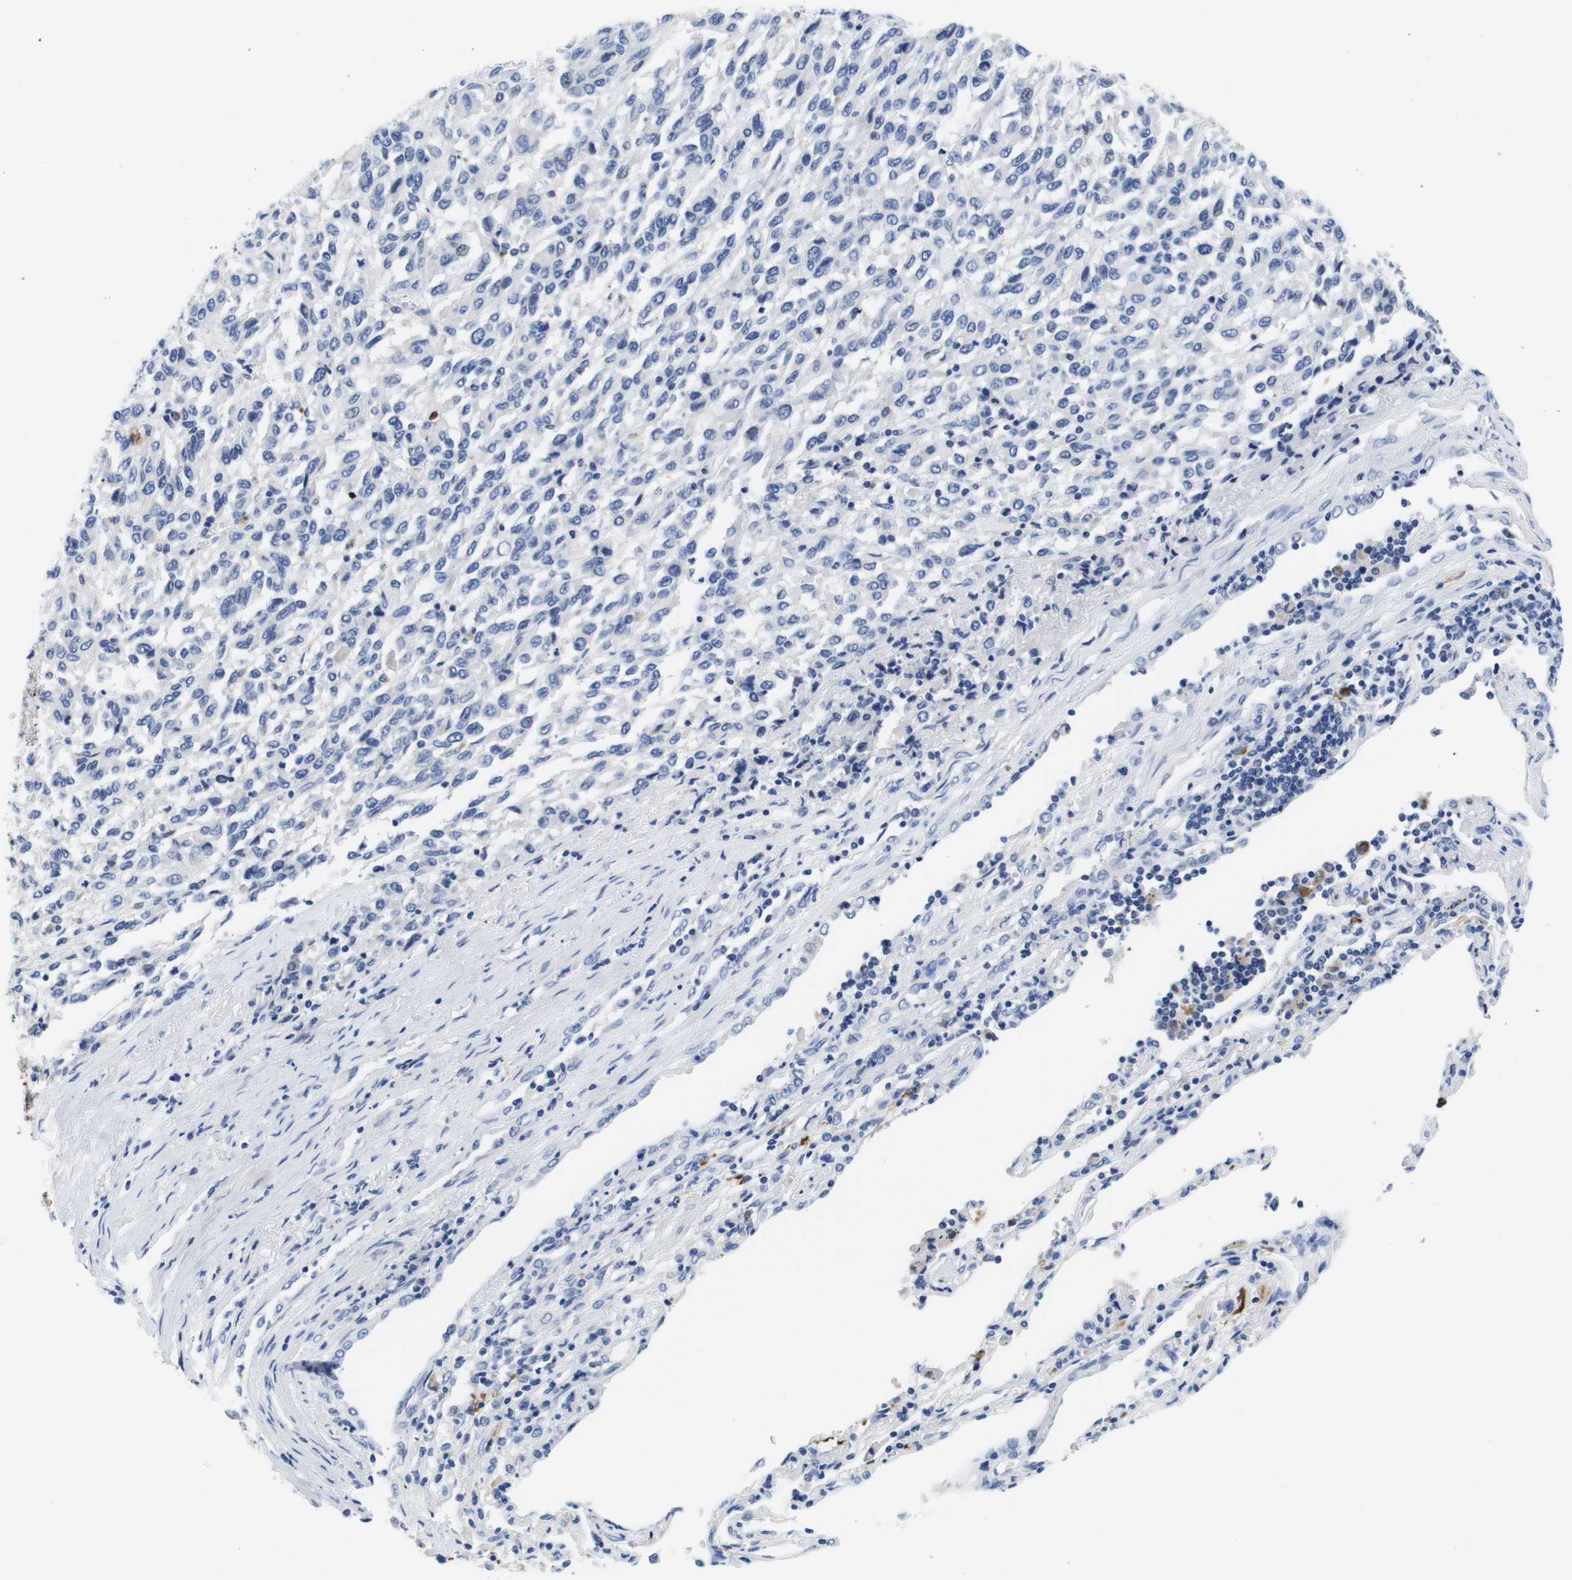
{"staining": {"intensity": "negative", "quantity": "none", "location": "none"}, "tissue": "melanoma", "cell_type": "Tumor cells", "image_type": "cancer", "snomed": [{"axis": "morphology", "description": "Malignant melanoma, Metastatic site"}, {"axis": "topography", "description": "Lung"}], "caption": "DAB (3,3'-diaminobenzidine) immunohistochemical staining of human malignant melanoma (metastatic site) shows no significant staining in tumor cells.", "gene": "HMOX1", "patient": {"sex": "male", "age": 64}}